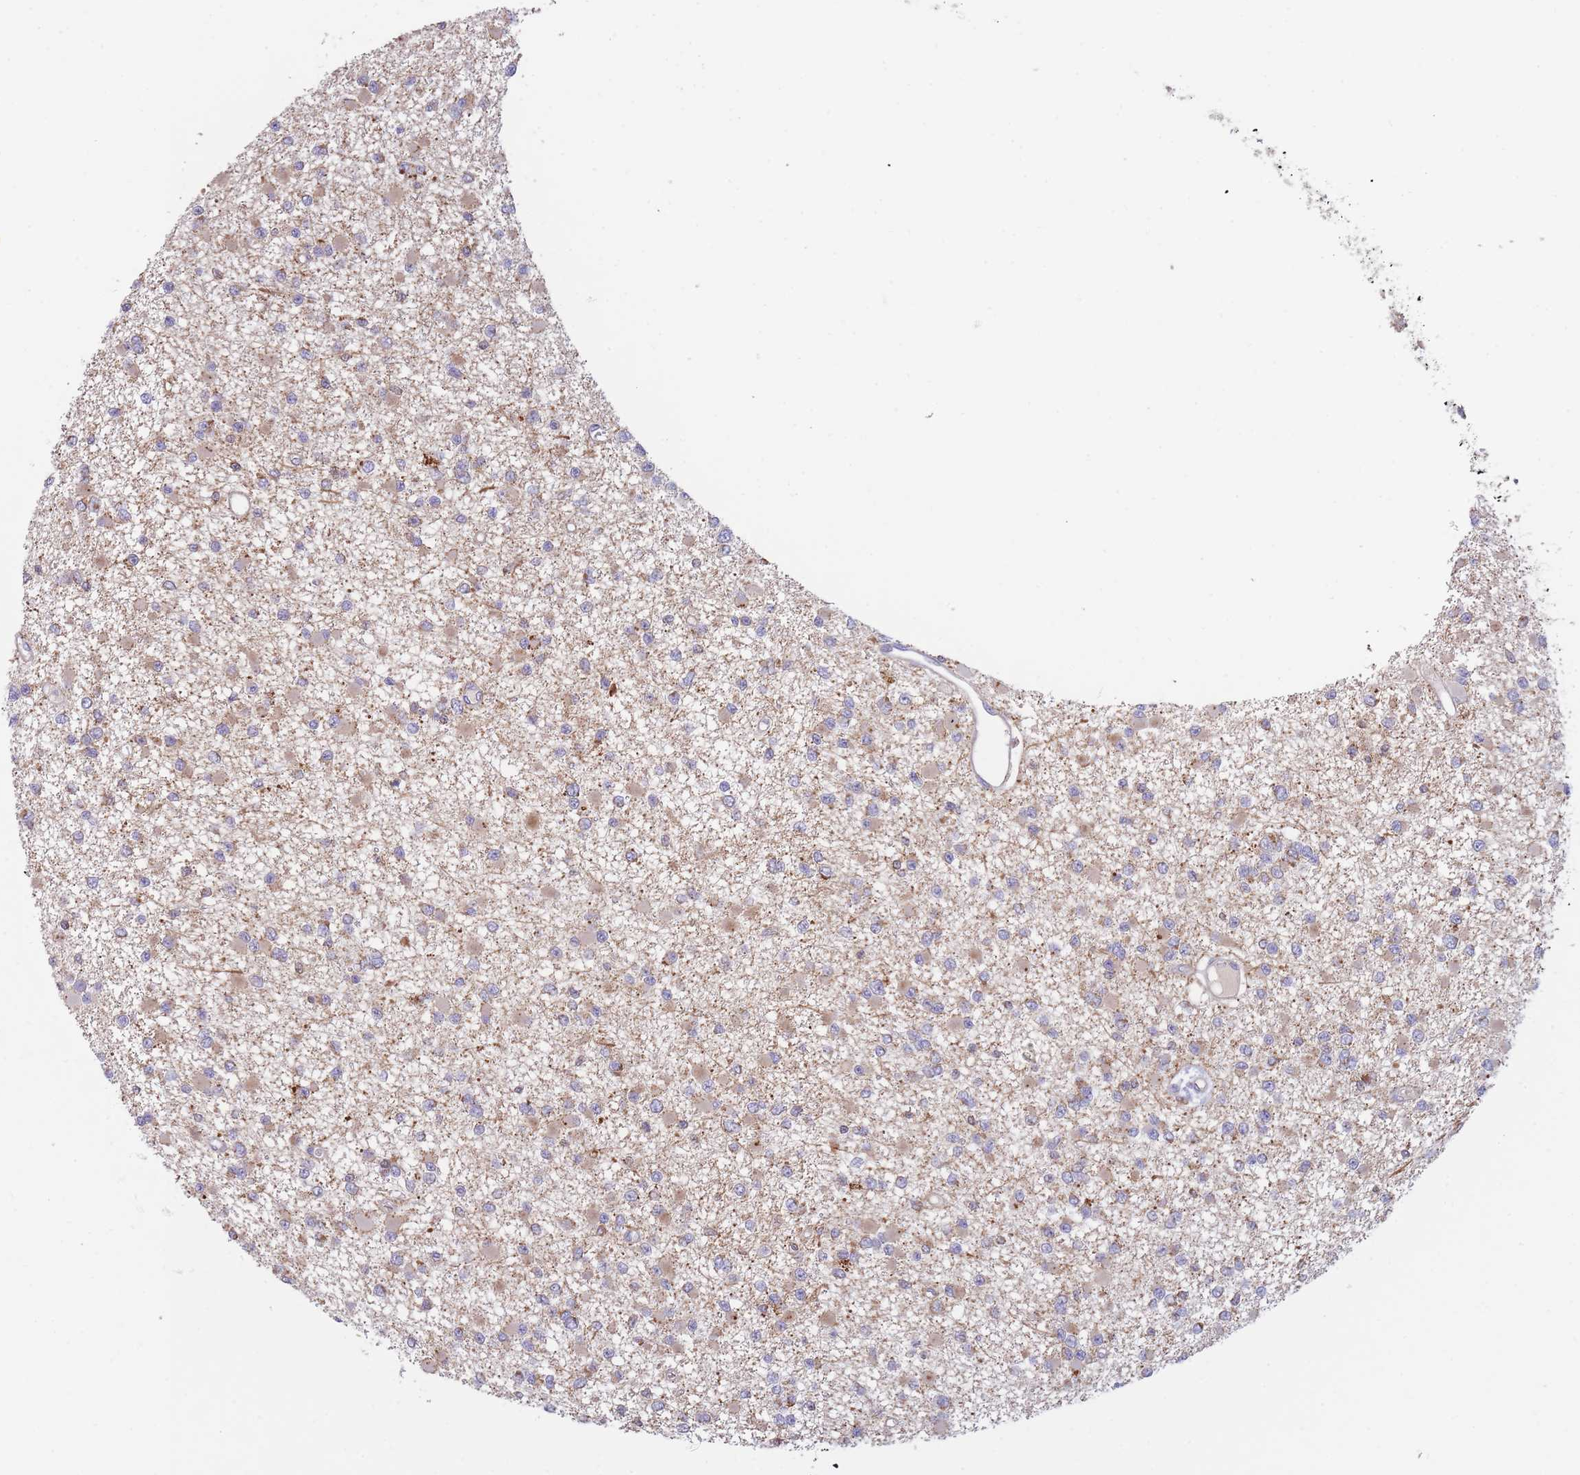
{"staining": {"intensity": "weak", "quantity": "25%-75%", "location": "cytoplasmic/membranous"}, "tissue": "glioma", "cell_type": "Tumor cells", "image_type": "cancer", "snomed": [{"axis": "morphology", "description": "Glioma, malignant, Low grade"}, {"axis": "topography", "description": "Brain"}], "caption": "This photomicrograph reveals malignant glioma (low-grade) stained with immunohistochemistry (IHC) to label a protein in brown. The cytoplasmic/membranous of tumor cells show weak positivity for the protein. Nuclei are counter-stained blue.", "gene": "SLC25A42", "patient": {"sex": "female", "age": 22}}